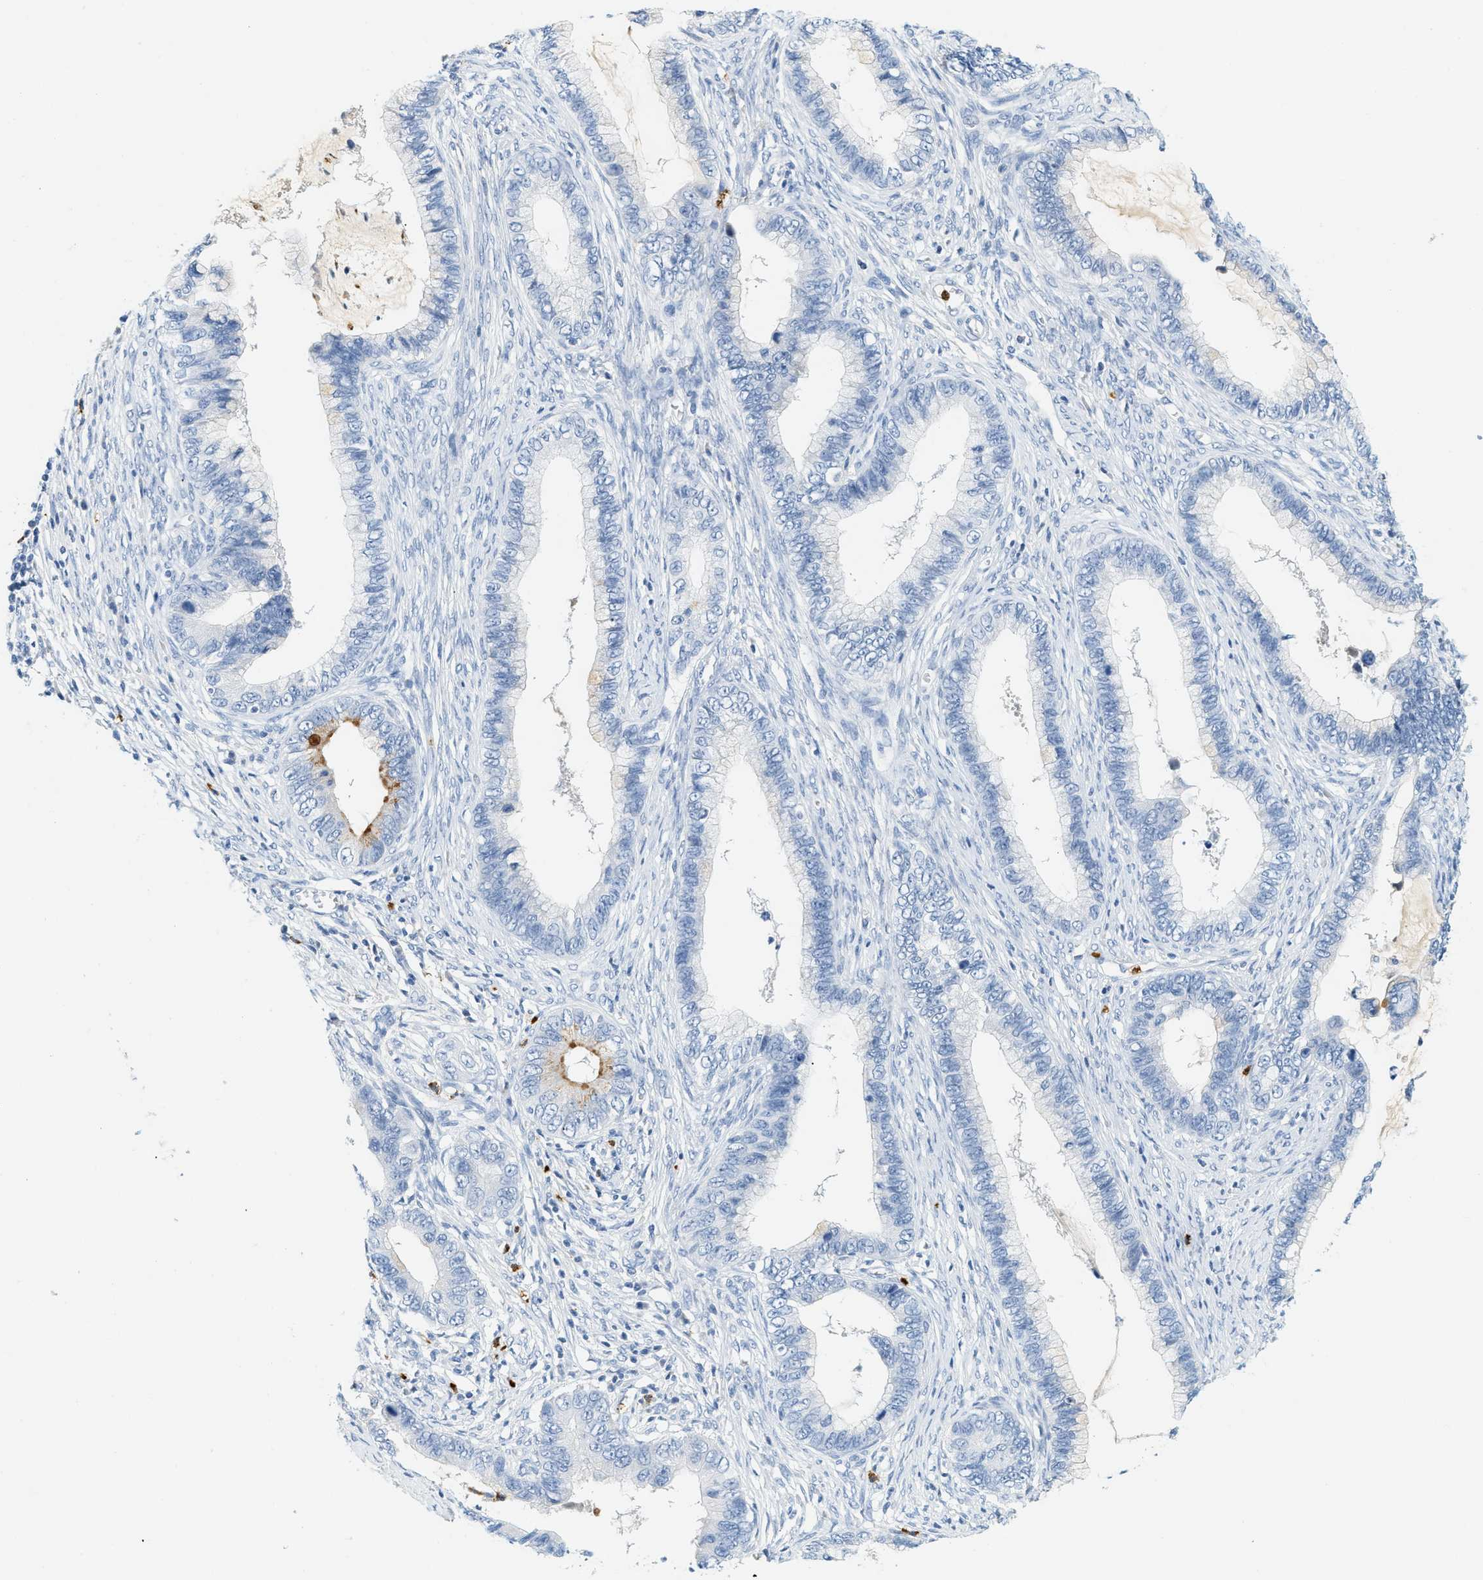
{"staining": {"intensity": "moderate", "quantity": "<25%", "location": "cytoplasmic/membranous"}, "tissue": "cervical cancer", "cell_type": "Tumor cells", "image_type": "cancer", "snomed": [{"axis": "morphology", "description": "Adenocarcinoma, NOS"}, {"axis": "topography", "description": "Cervix"}], "caption": "Adenocarcinoma (cervical) stained for a protein (brown) displays moderate cytoplasmic/membranous positive positivity in about <25% of tumor cells.", "gene": "LCN2", "patient": {"sex": "female", "age": 44}}